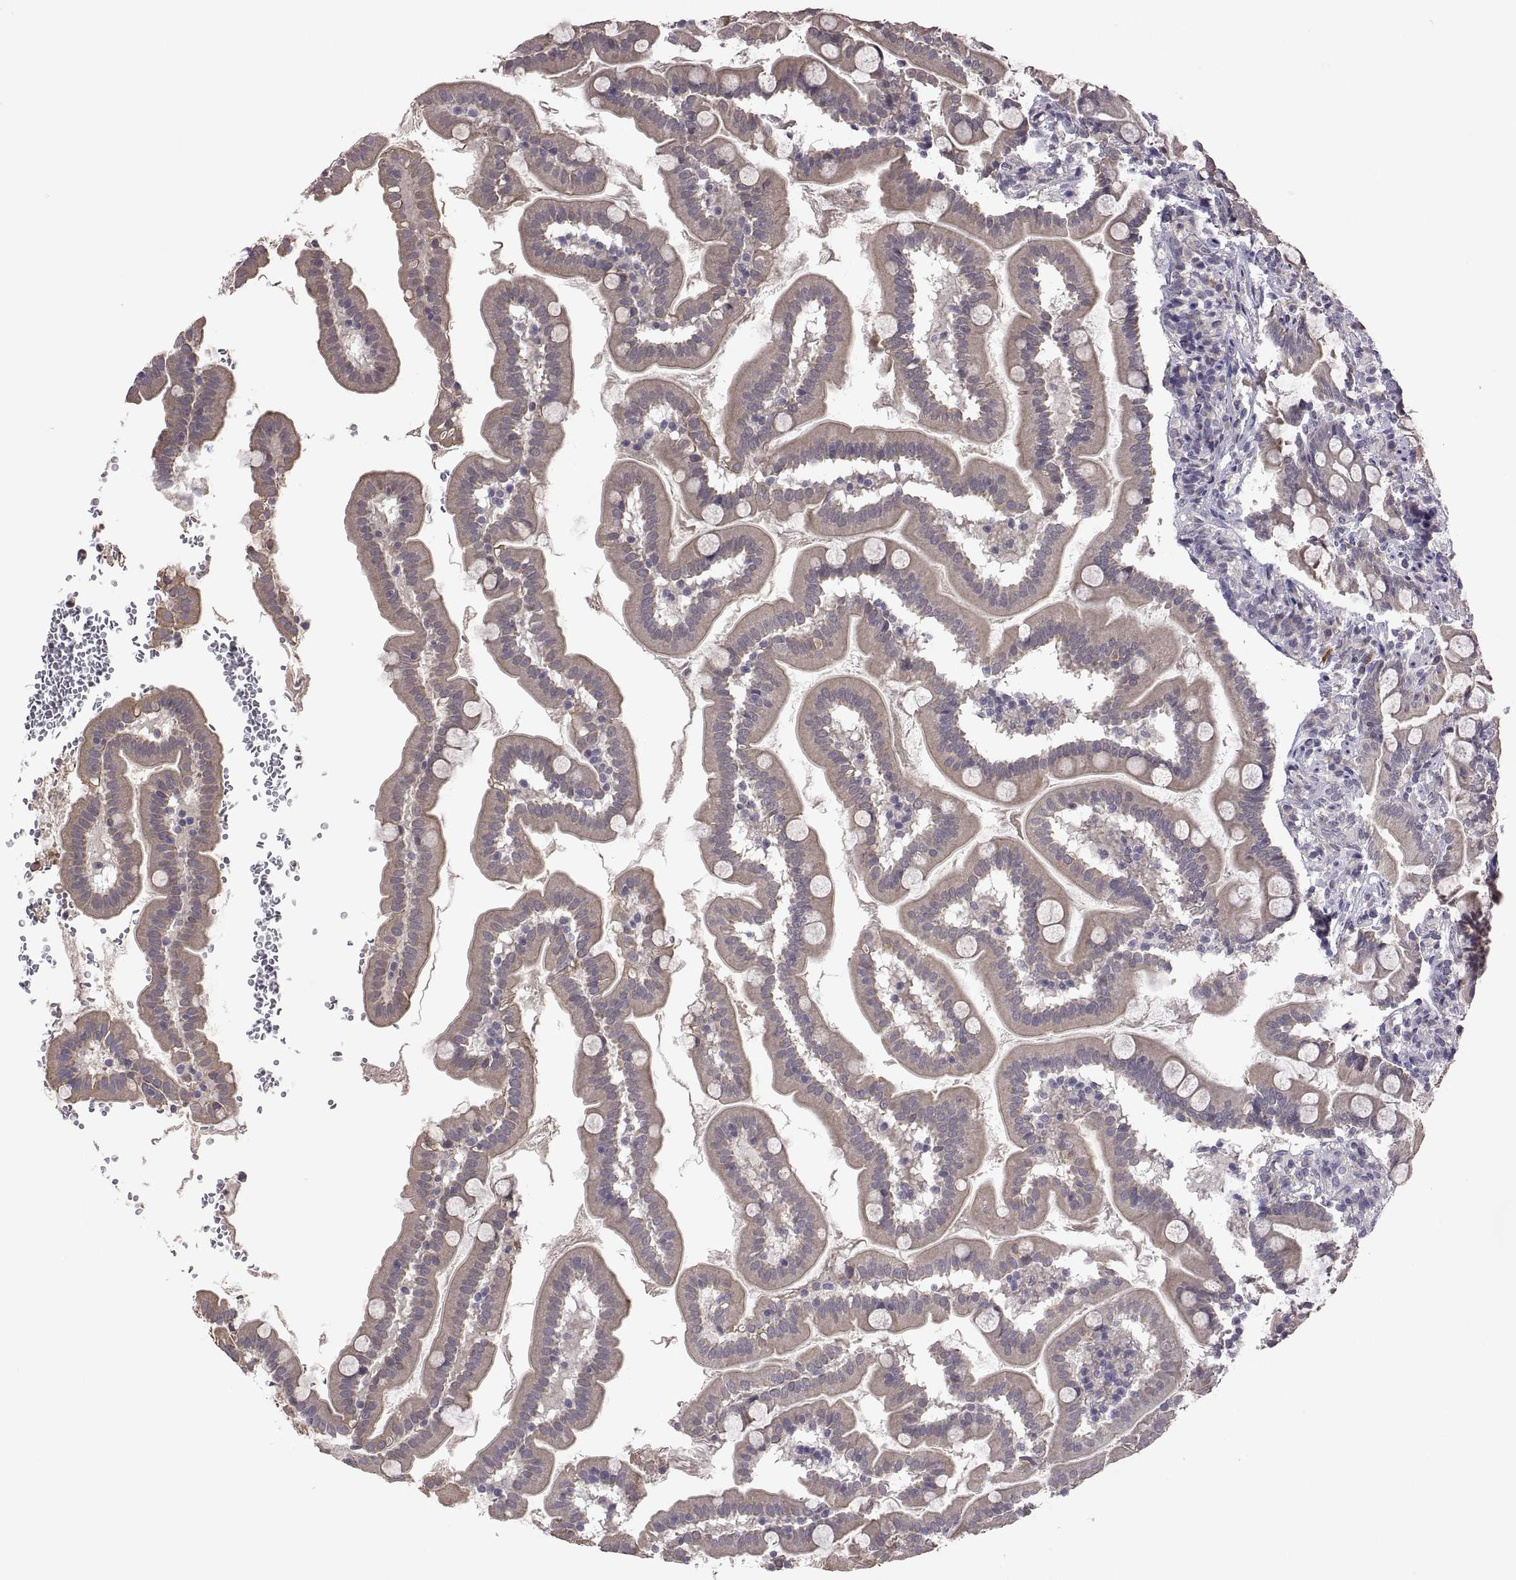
{"staining": {"intensity": "weak", "quantity": "25%-75%", "location": "cytoplasmic/membranous"}, "tissue": "small intestine", "cell_type": "Glandular cells", "image_type": "normal", "snomed": [{"axis": "morphology", "description": "Normal tissue, NOS"}, {"axis": "topography", "description": "Small intestine"}], "caption": "A brown stain shows weak cytoplasmic/membranous staining of a protein in glandular cells of normal human small intestine. The protein is stained brown, and the nuclei are stained in blue (DAB (3,3'-diaminobenzidine) IHC with brightfield microscopy, high magnification).", "gene": "LAMA1", "patient": {"sex": "female", "age": 44}}